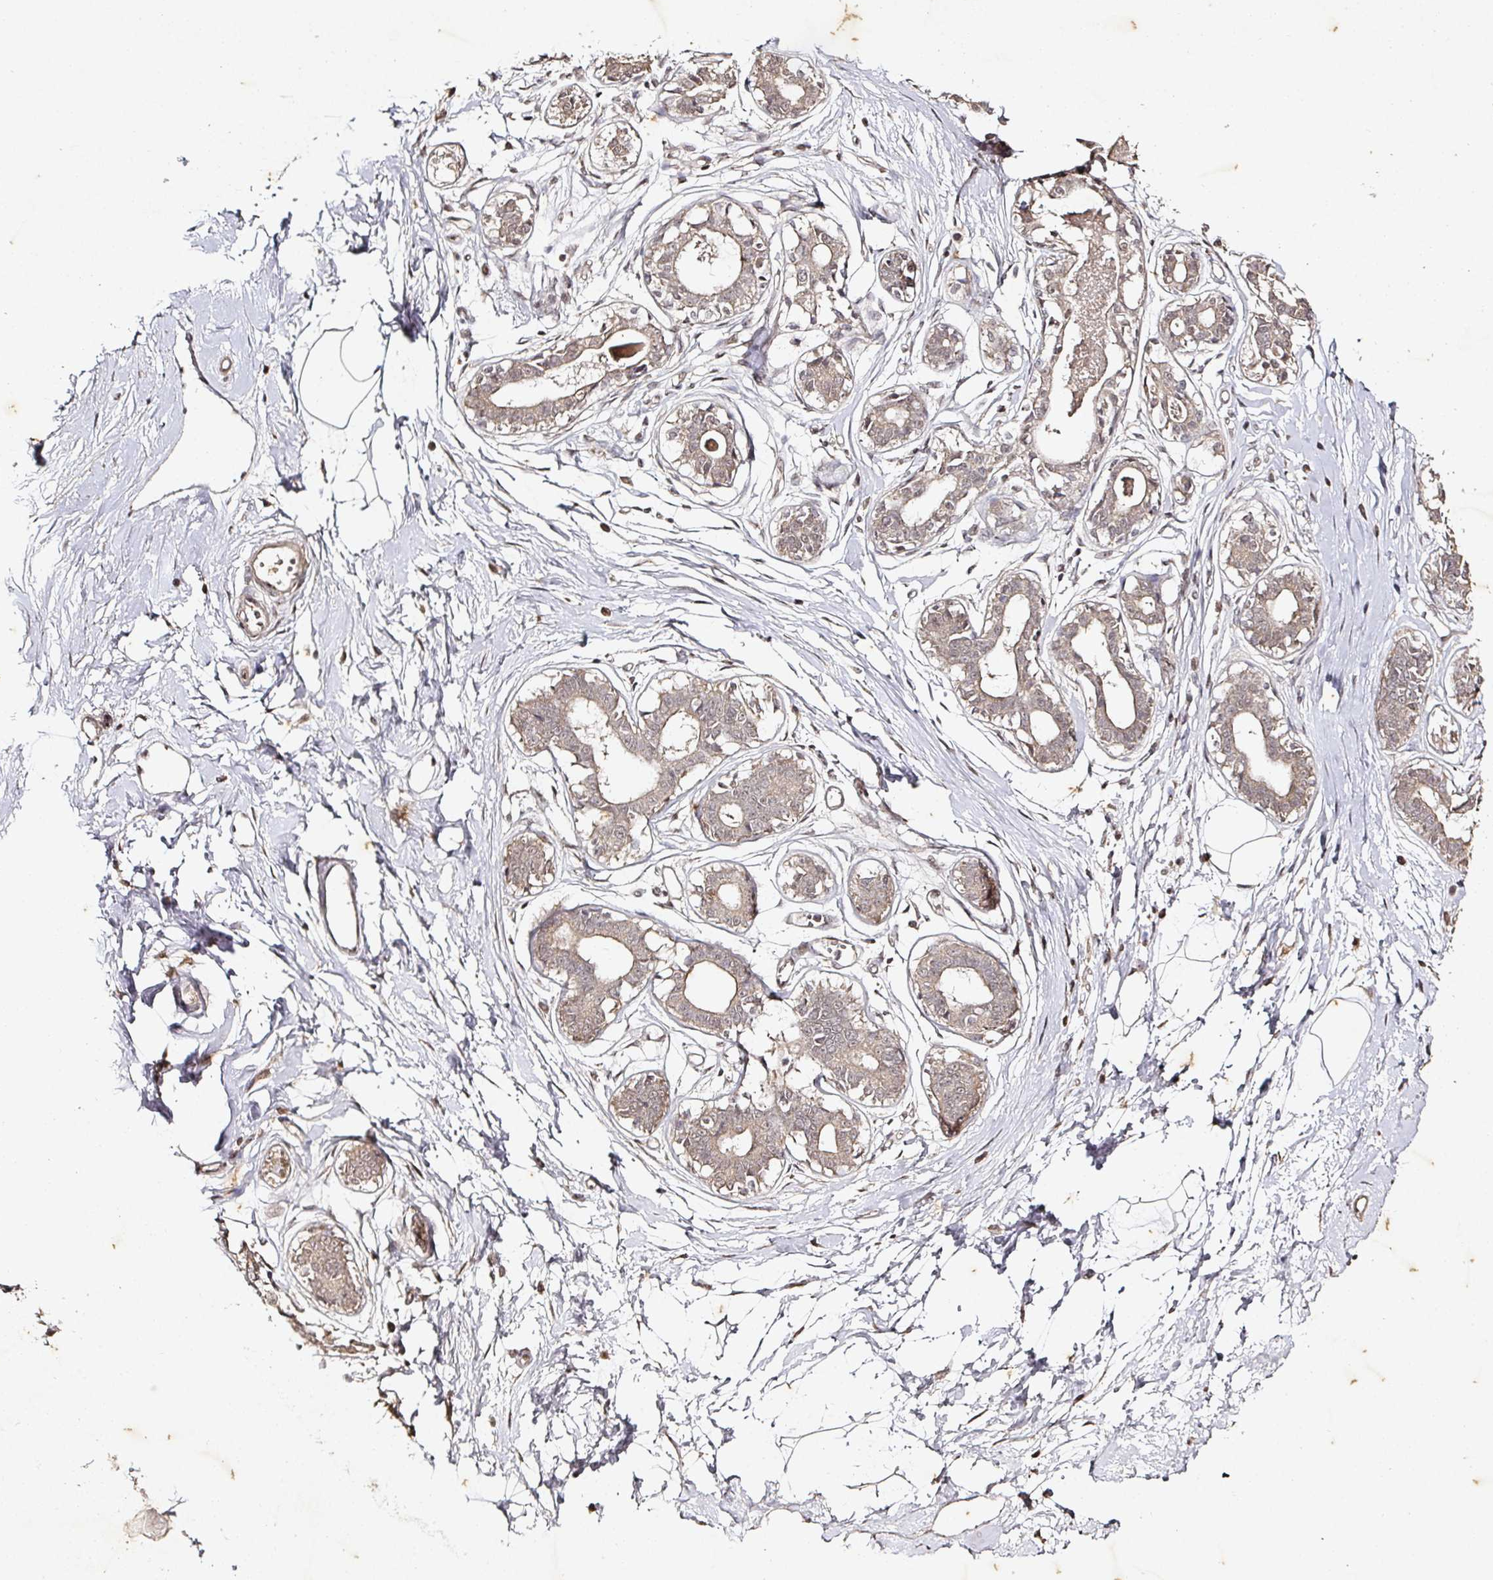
{"staining": {"intensity": "negative", "quantity": "none", "location": "none"}, "tissue": "breast", "cell_type": "Adipocytes", "image_type": "normal", "snomed": [{"axis": "morphology", "description": "Normal tissue, NOS"}, {"axis": "topography", "description": "Breast"}], "caption": "Adipocytes show no significant protein positivity in benign breast.", "gene": "CAPN5", "patient": {"sex": "female", "age": 45}}